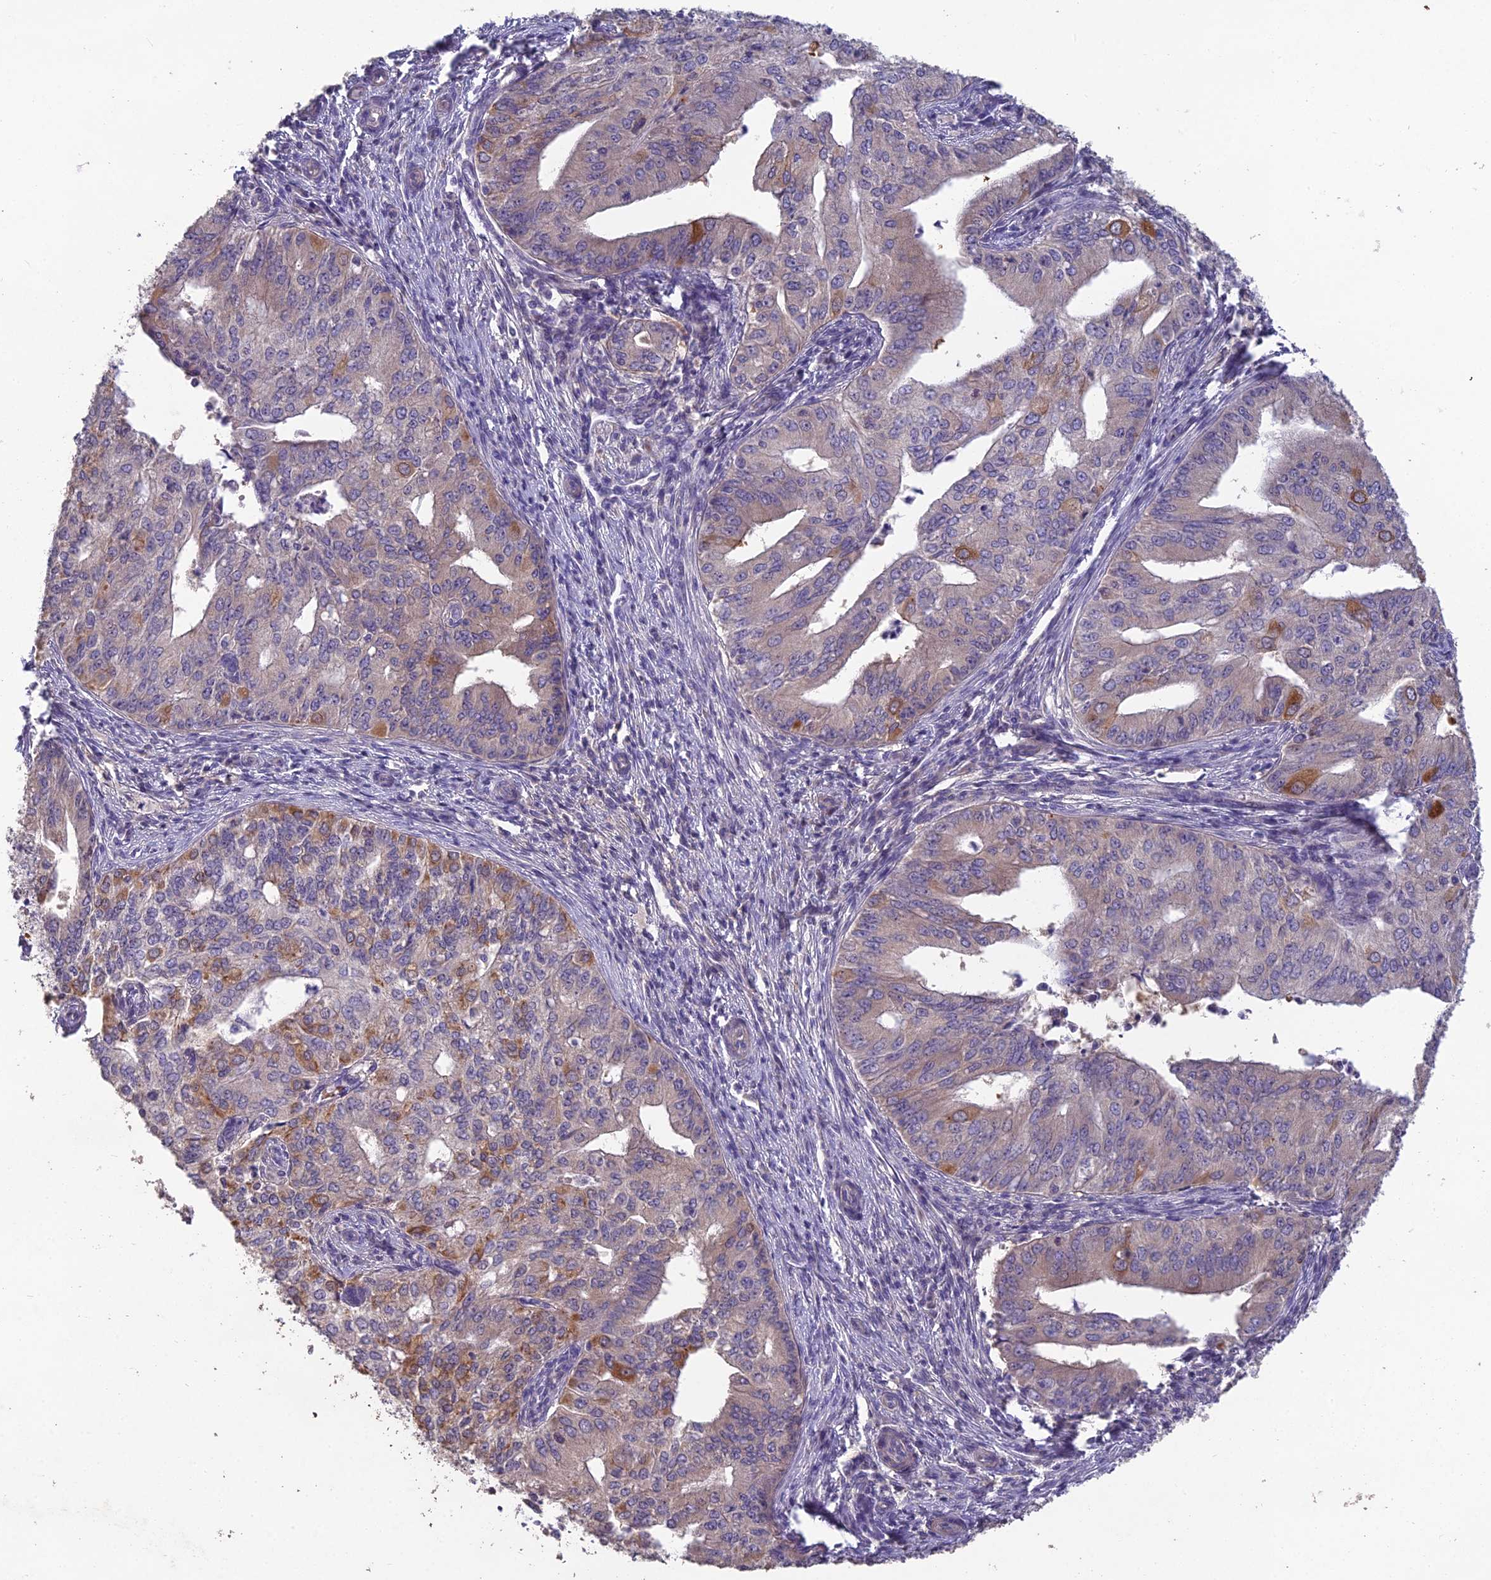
{"staining": {"intensity": "moderate", "quantity": "25%-75%", "location": "cytoplasmic/membranous"}, "tissue": "endometrial cancer", "cell_type": "Tumor cells", "image_type": "cancer", "snomed": [{"axis": "morphology", "description": "Adenocarcinoma, NOS"}, {"axis": "topography", "description": "Endometrium"}], "caption": "Protein staining demonstrates moderate cytoplasmic/membranous positivity in about 25%-75% of tumor cells in adenocarcinoma (endometrial). (DAB IHC, brown staining for protein, blue staining for nuclei).", "gene": "CEACAM16", "patient": {"sex": "female", "age": 50}}